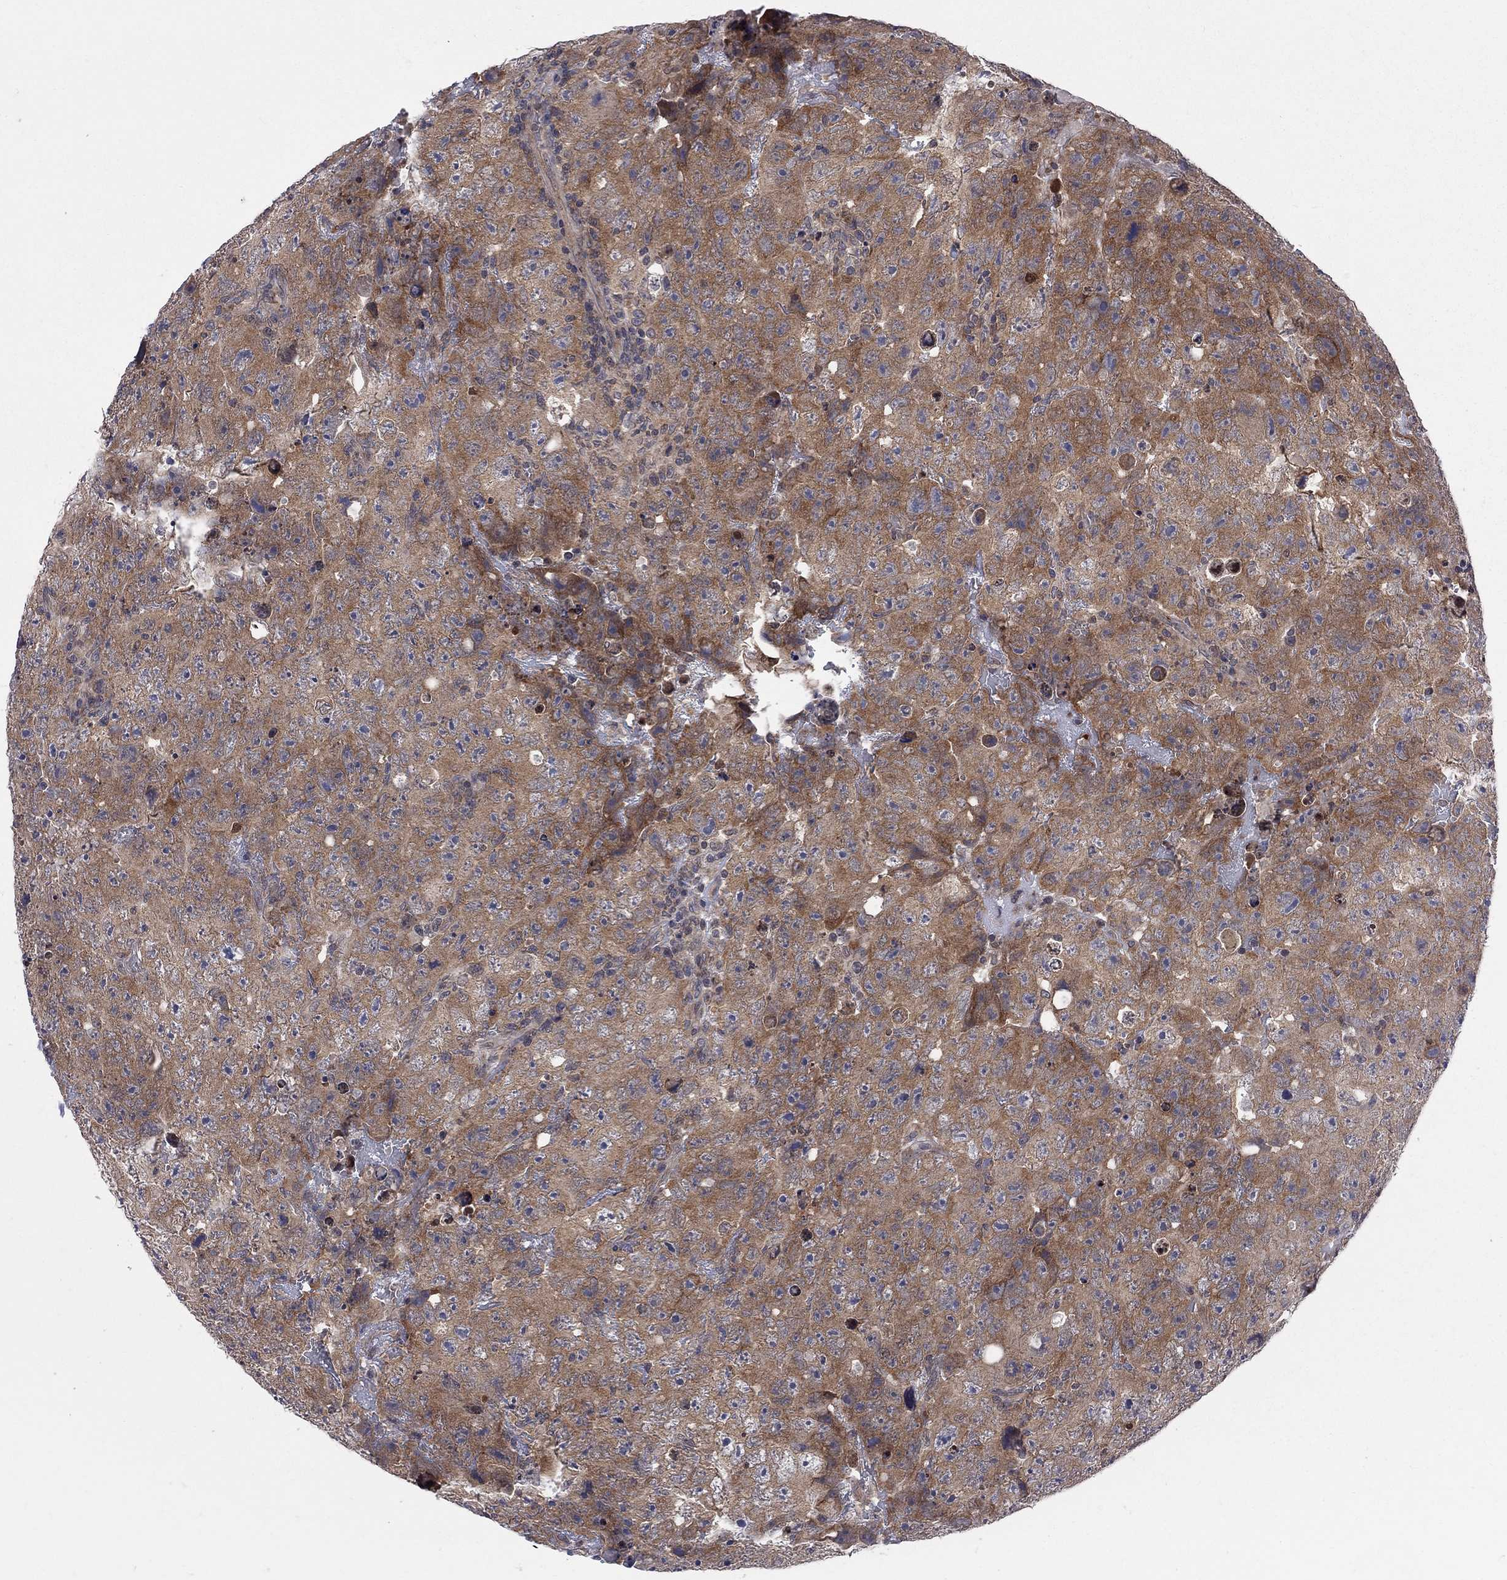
{"staining": {"intensity": "moderate", "quantity": ">75%", "location": "cytoplasmic/membranous"}, "tissue": "testis cancer", "cell_type": "Tumor cells", "image_type": "cancer", "snomed": [{"axis": "morphology", "description": "Carcinoma, Embryonal, NOS"}, {"axis": "topography", "description": "Testis"}], "caption": "Protein analysis of testis cancer (embryonal carcinoma) tissue exhibits moderate cytoplasmic/membranous positivity in approximately >75% of tumor cells.", "gene": "CNOT11", "patient": {"sex": "male", "age": 24}}